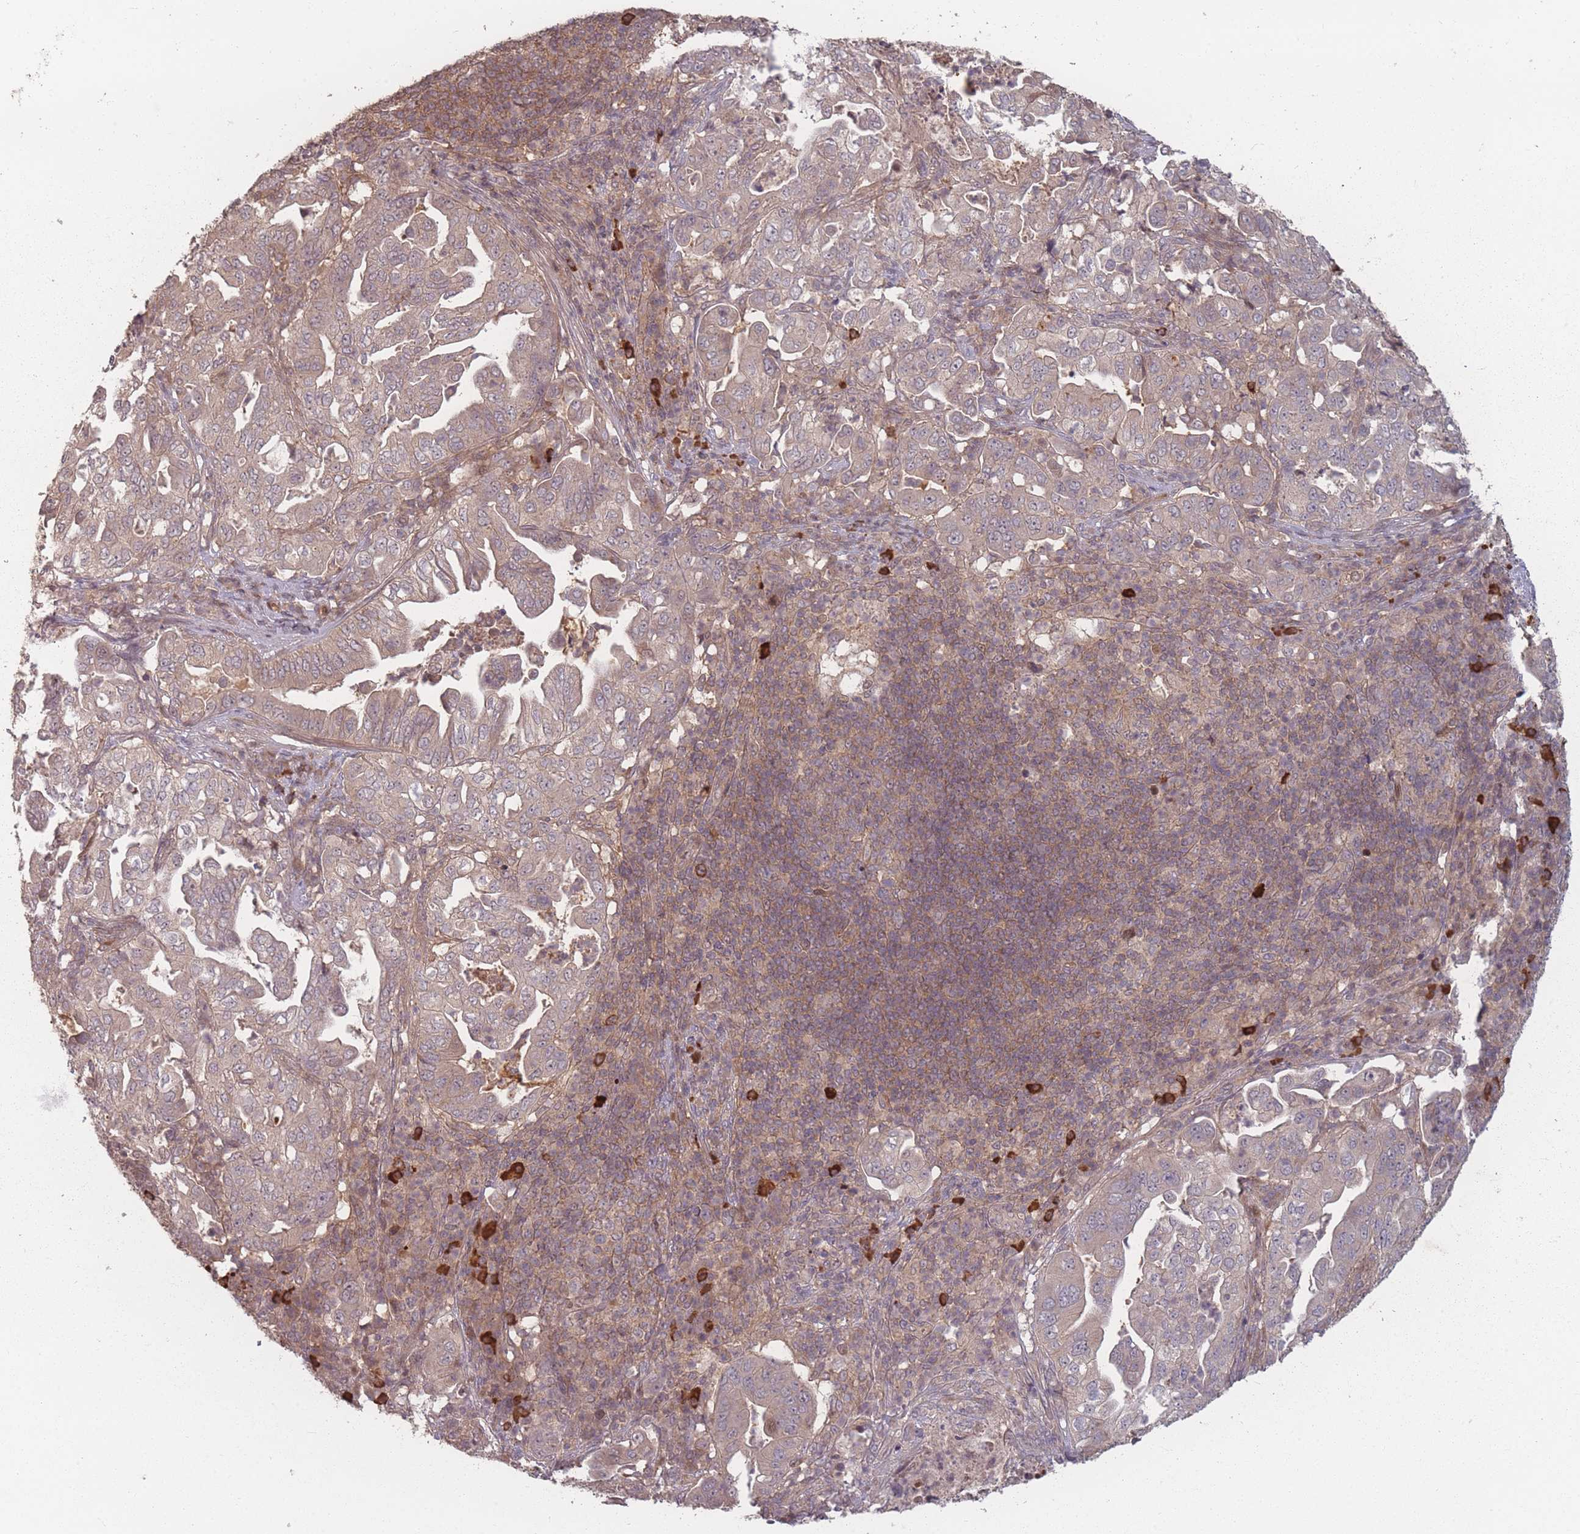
{"staining": {"intensity": "weak", "quantity": "25%-75%", "location": "cytoplasmic/membranous"}, "tissue": "pancreatic cancer", "cell_type": "Tumor cells", "image_type": "cancer", "snomed": [{"axis": "morphology", "description": "Normal tissue, NOS"}, {"axis": "morphology", "description": "Adenocarcinoma, NOS"}, {"axis": "topography", "description": "Lymph node"}, {"axis": "topography", "description": "Pancreas"}], "caption": "Immunohistochemistry (IHC) histopathology image of neoplastic tissue: pancreatic cancer (adenocarcinoma) stained using immunohistochemistry displays low levels of weak protein expression localized specifically in the cytoplasmic/membranous of tumor cells, appearing as a cytoplasmic/membranous brown color.", "gene": "HAGH", "patient": {"sex": "female", "age": 67}}